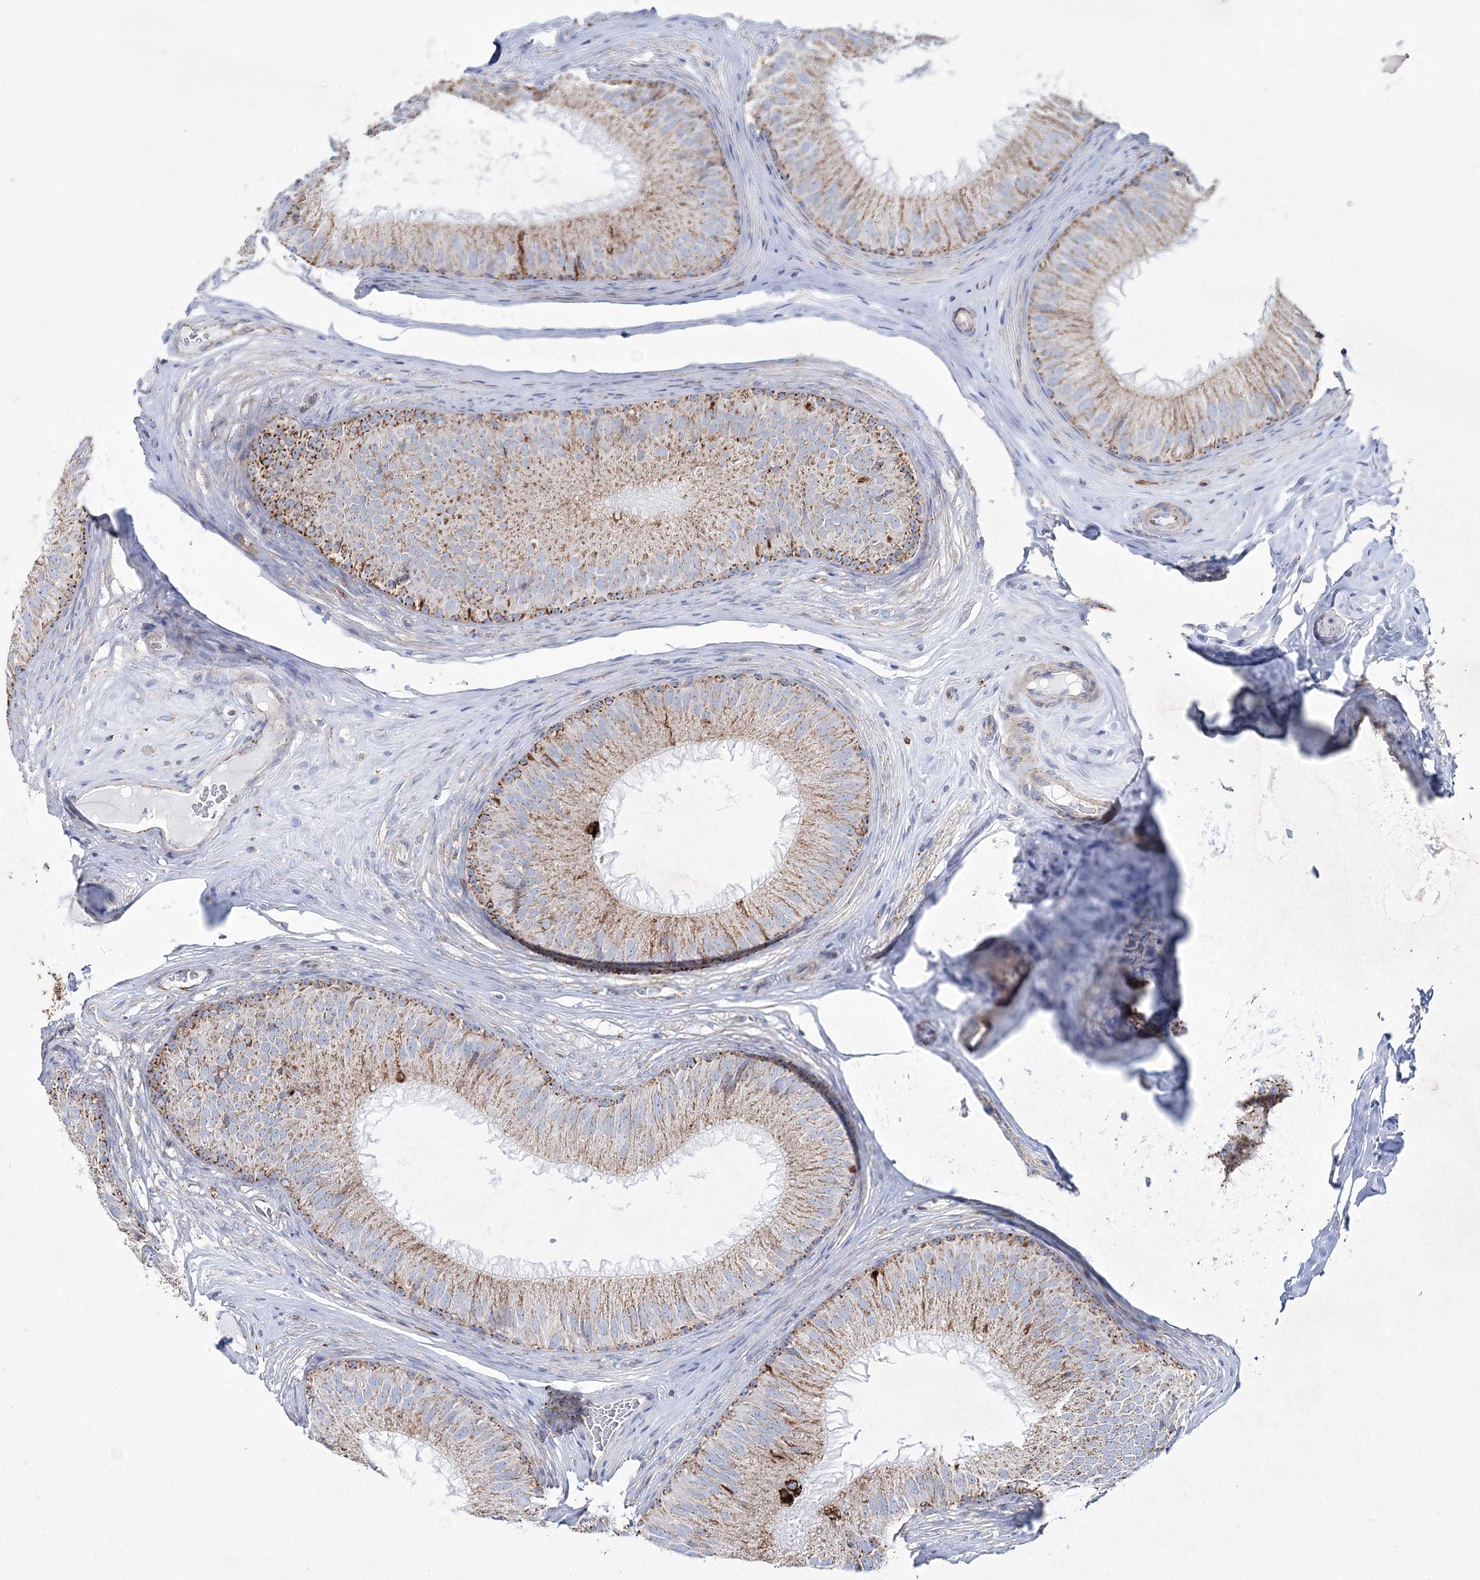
{"staining": {"intensity": "moderate", "quantity": "25%-75%", "location": "cytoplasmic/membranous"}, "tissue": "epididymis", "cell_type": "Glandular cells", "image_type": "normal", "snomed": [{"axis": "morphology", "description": "Normal tissue, NOS"}, {"axis": "topography", "description": "Epididymis"}], "caption": "IHC image of unremarkable epididymis: epididymis stained using immunohistochemistry (IHC) exhibits medium levels of moderate protein expression localized specifically in the cytoplasmic/membranous of glandular cells, appearing as a cytoplasmic/membranous brown color.", "gene": "HIBCH", "patient": {"sex": "male", "age": 32}}